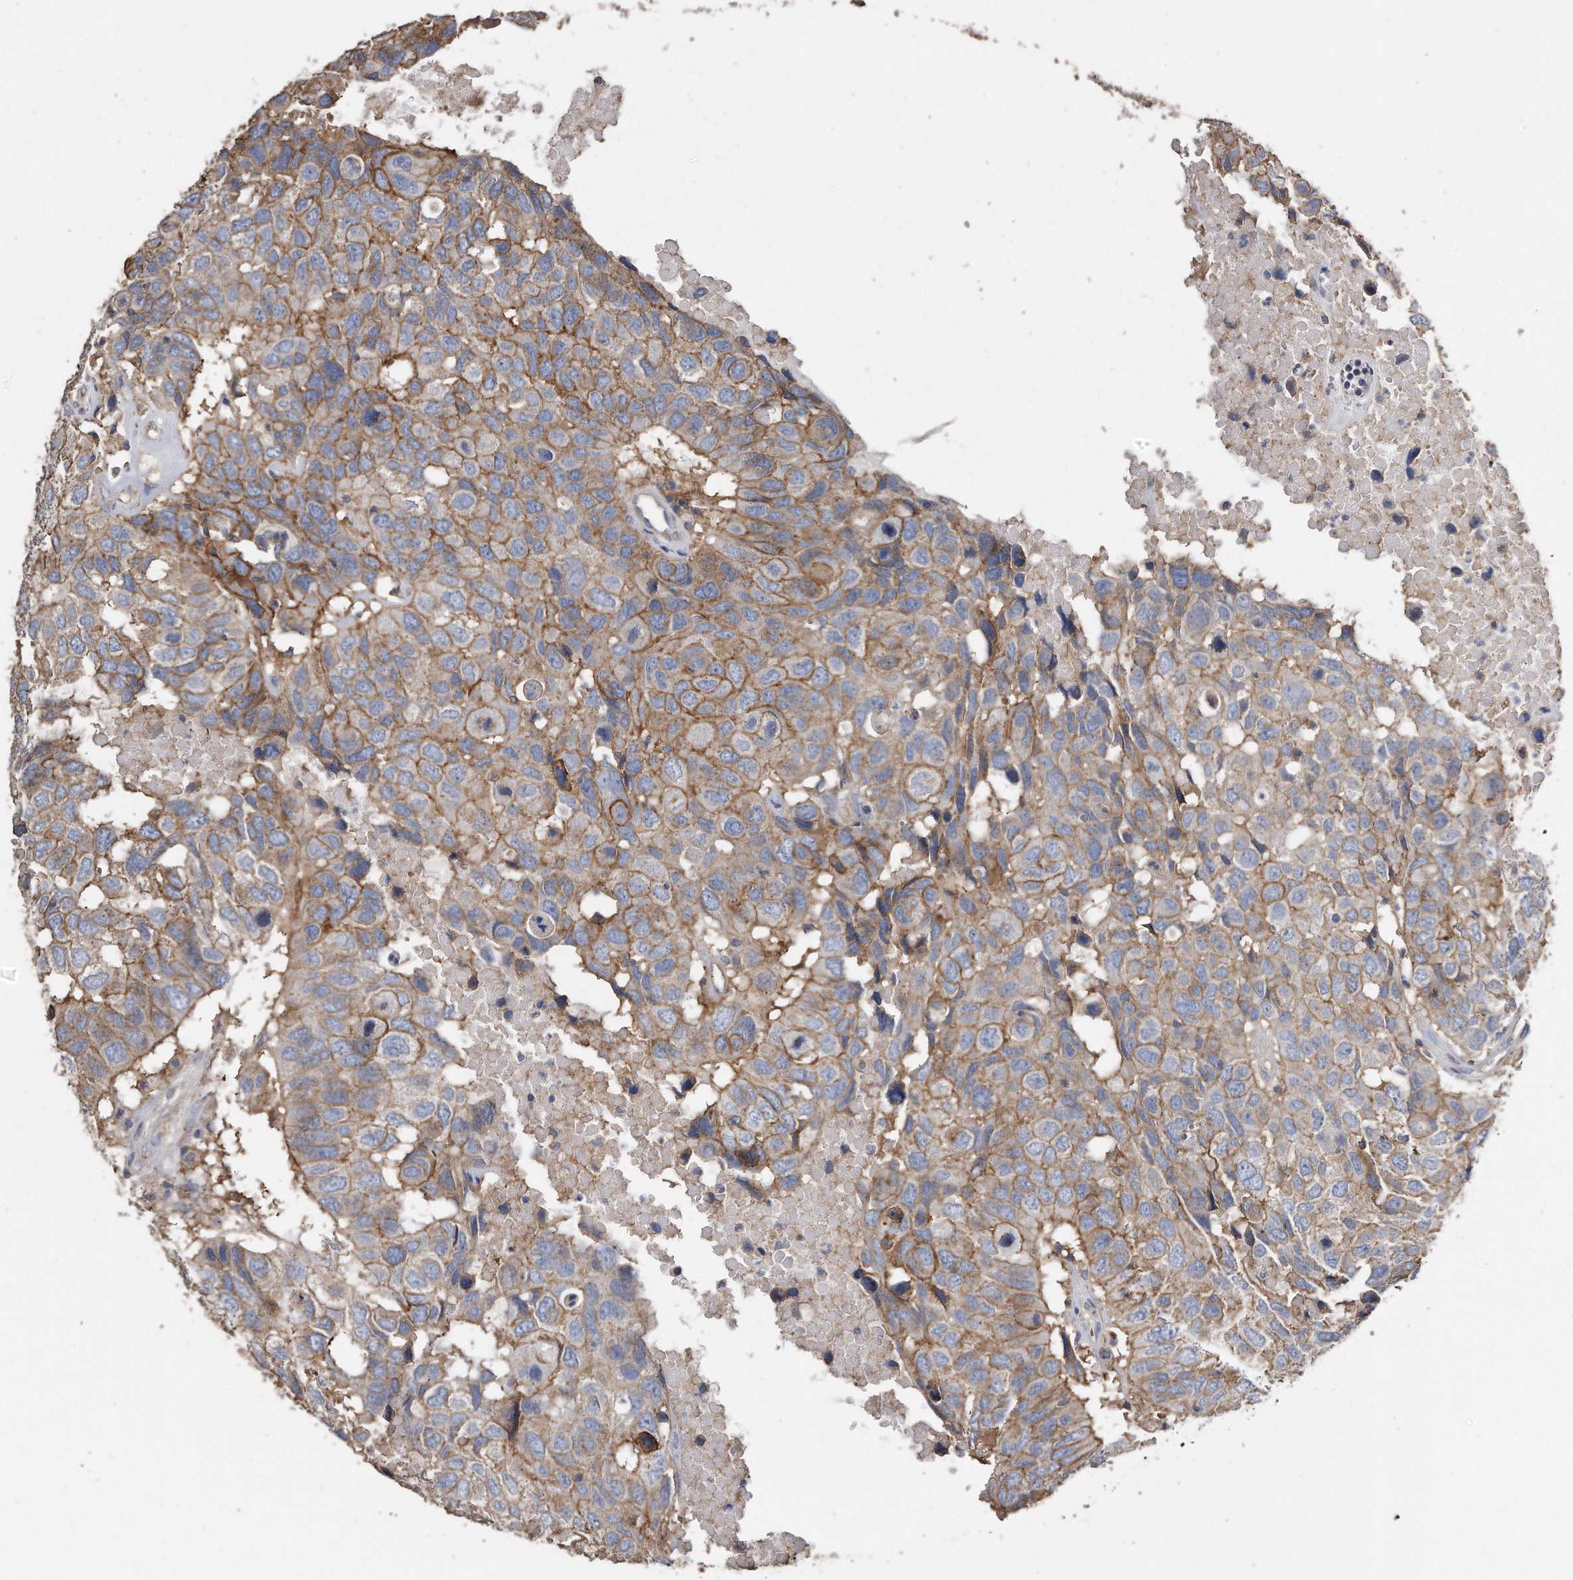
{"staining": {"intensity": "moderate", "quantity": ">75%", "location": "cytoplasmic/membranous"}, "tissue": "head and neck cancer", "cell_type": "Tumor cells", "image_type": "cancer", "snomed": [{"axis": "morphology", "description": "Squamous cell carcinoma, NOS"}, {"axis": "topography", "description": "Head-Neck"}], "caption": "Immunohistochemical staining of human head and neck squamous cell carcinoma demonstrates medium levels of moderate cytoplasmic/membranous positivity in approximately >75% of tumor cells. The staining was performed using DAB, with brown indicating positive protein expression. Nuclei are stained blue with hematoxylin.", "gene": "CDCP1", "patient": {"sex": "male", "age": 66}}